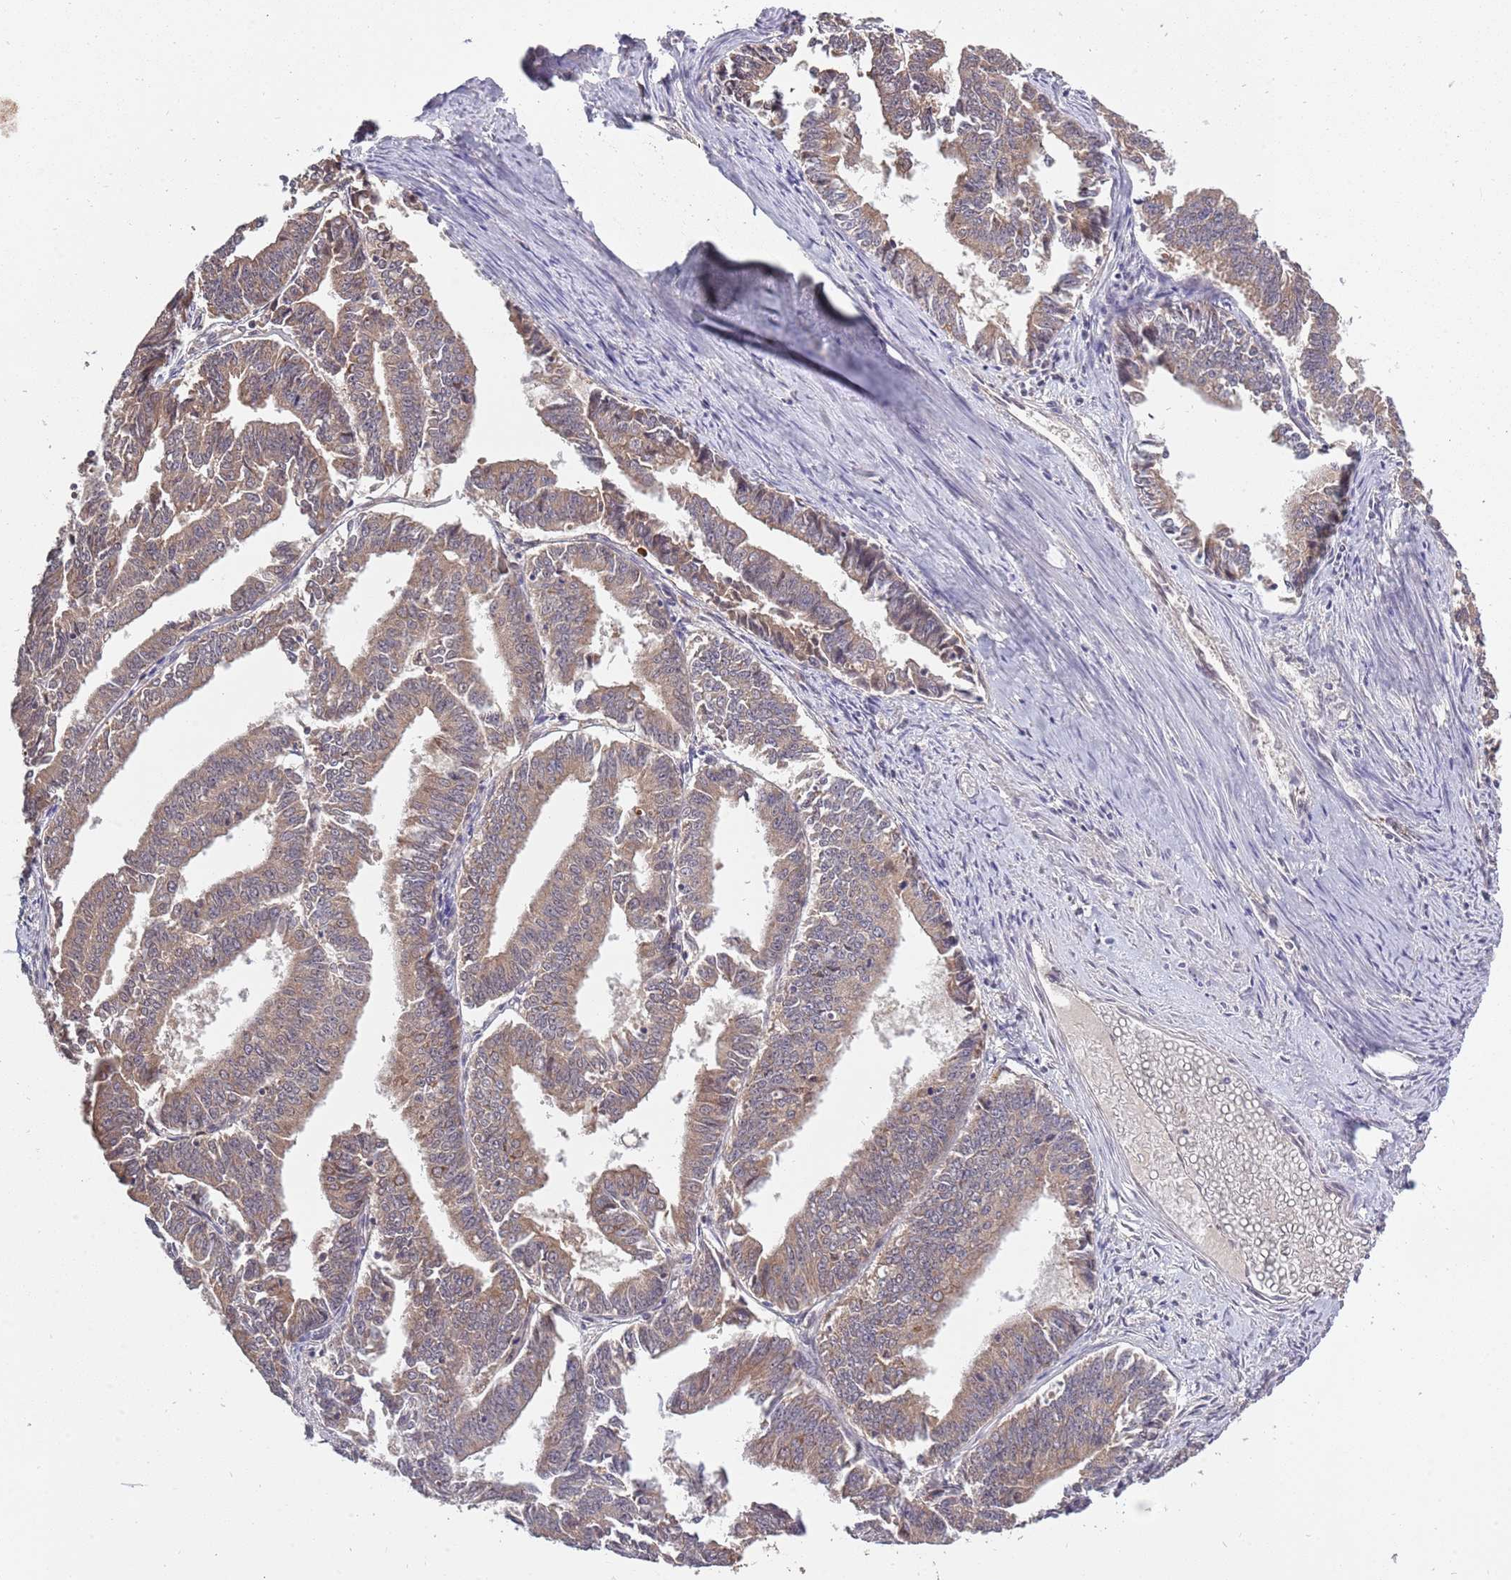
{"staining": {"intensity": "moderate", "quantity": "25%-75%", "location": "cytoplasmic/membranous"}, "tissue": "endometrial cancer", "cell_type": "Tumor cells", "image_type": "cancer", "snomed": [{"axis": "morphology", "description": "Adenocarcinoma, NOS"}, {"axis": "topography", "description": "Endometrium"}], "caption": "The micrograph reveals immunohistochemical staining of endometrial cancer (adenocarcinoma). There is moderate cytoplasmic/membranous positivity is seen in about 25%-75% of tumor cells.", "gene": "USP32", "patient": {"sex": "female", "age": 73}}